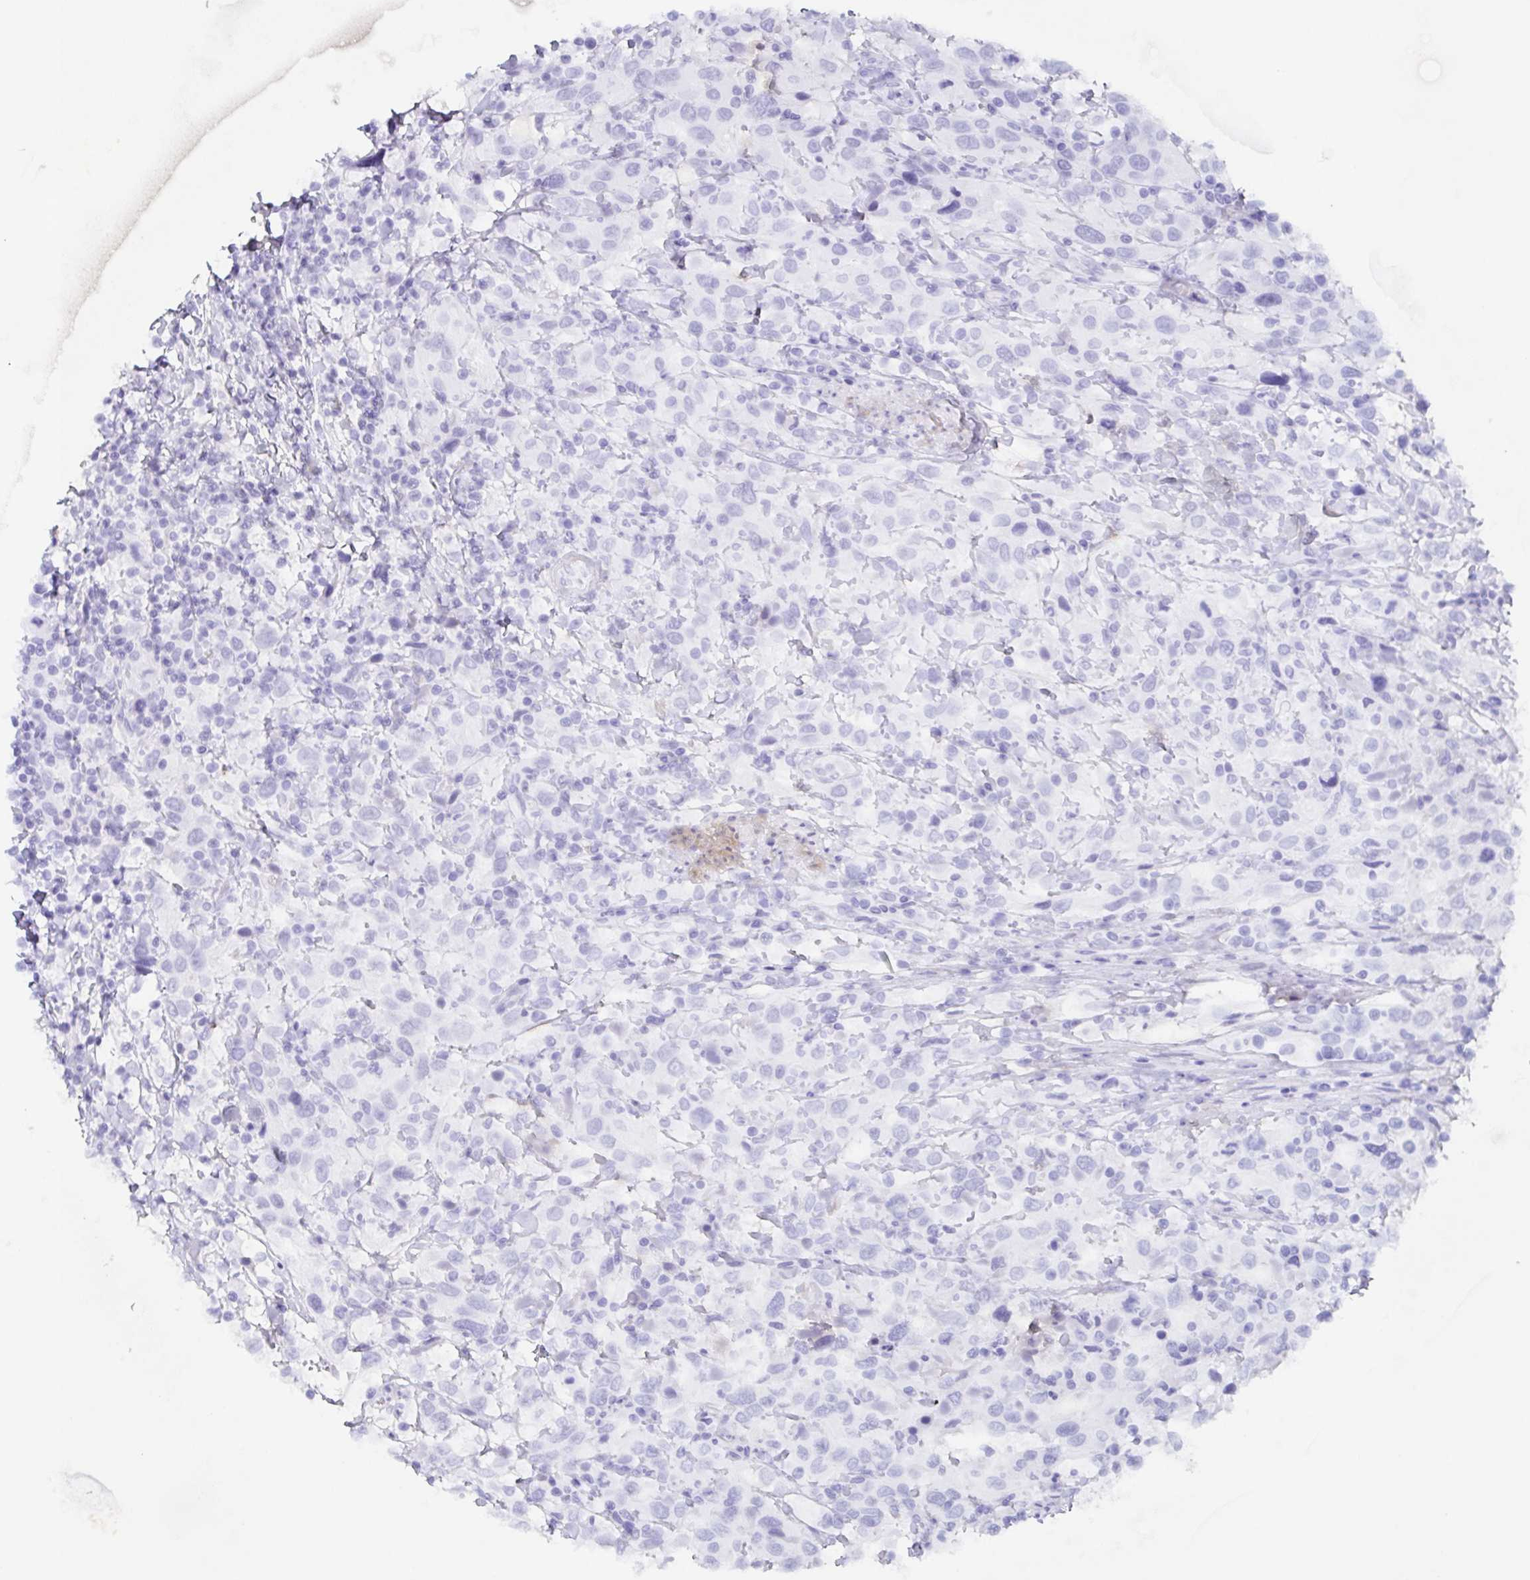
{"staining": {"intensity": "negative", "quantity": "none", "location": "none"}, "tissue": "urothelial cancer", "cell_type": "Tumor cells", "image_type": "cancer", "snomed": [{"axis": "morphology", "description": "Urothelial carcinoma, High grade"}, {"axis": "topography", "description": "Urinary bladder"}], "caption": "The IHC image has no significant positivity in tumor cells of high-grade urothelial carcinoma tissue.", "gene": "AGFG2", "patient": {"sex": "male", "age": 61}}